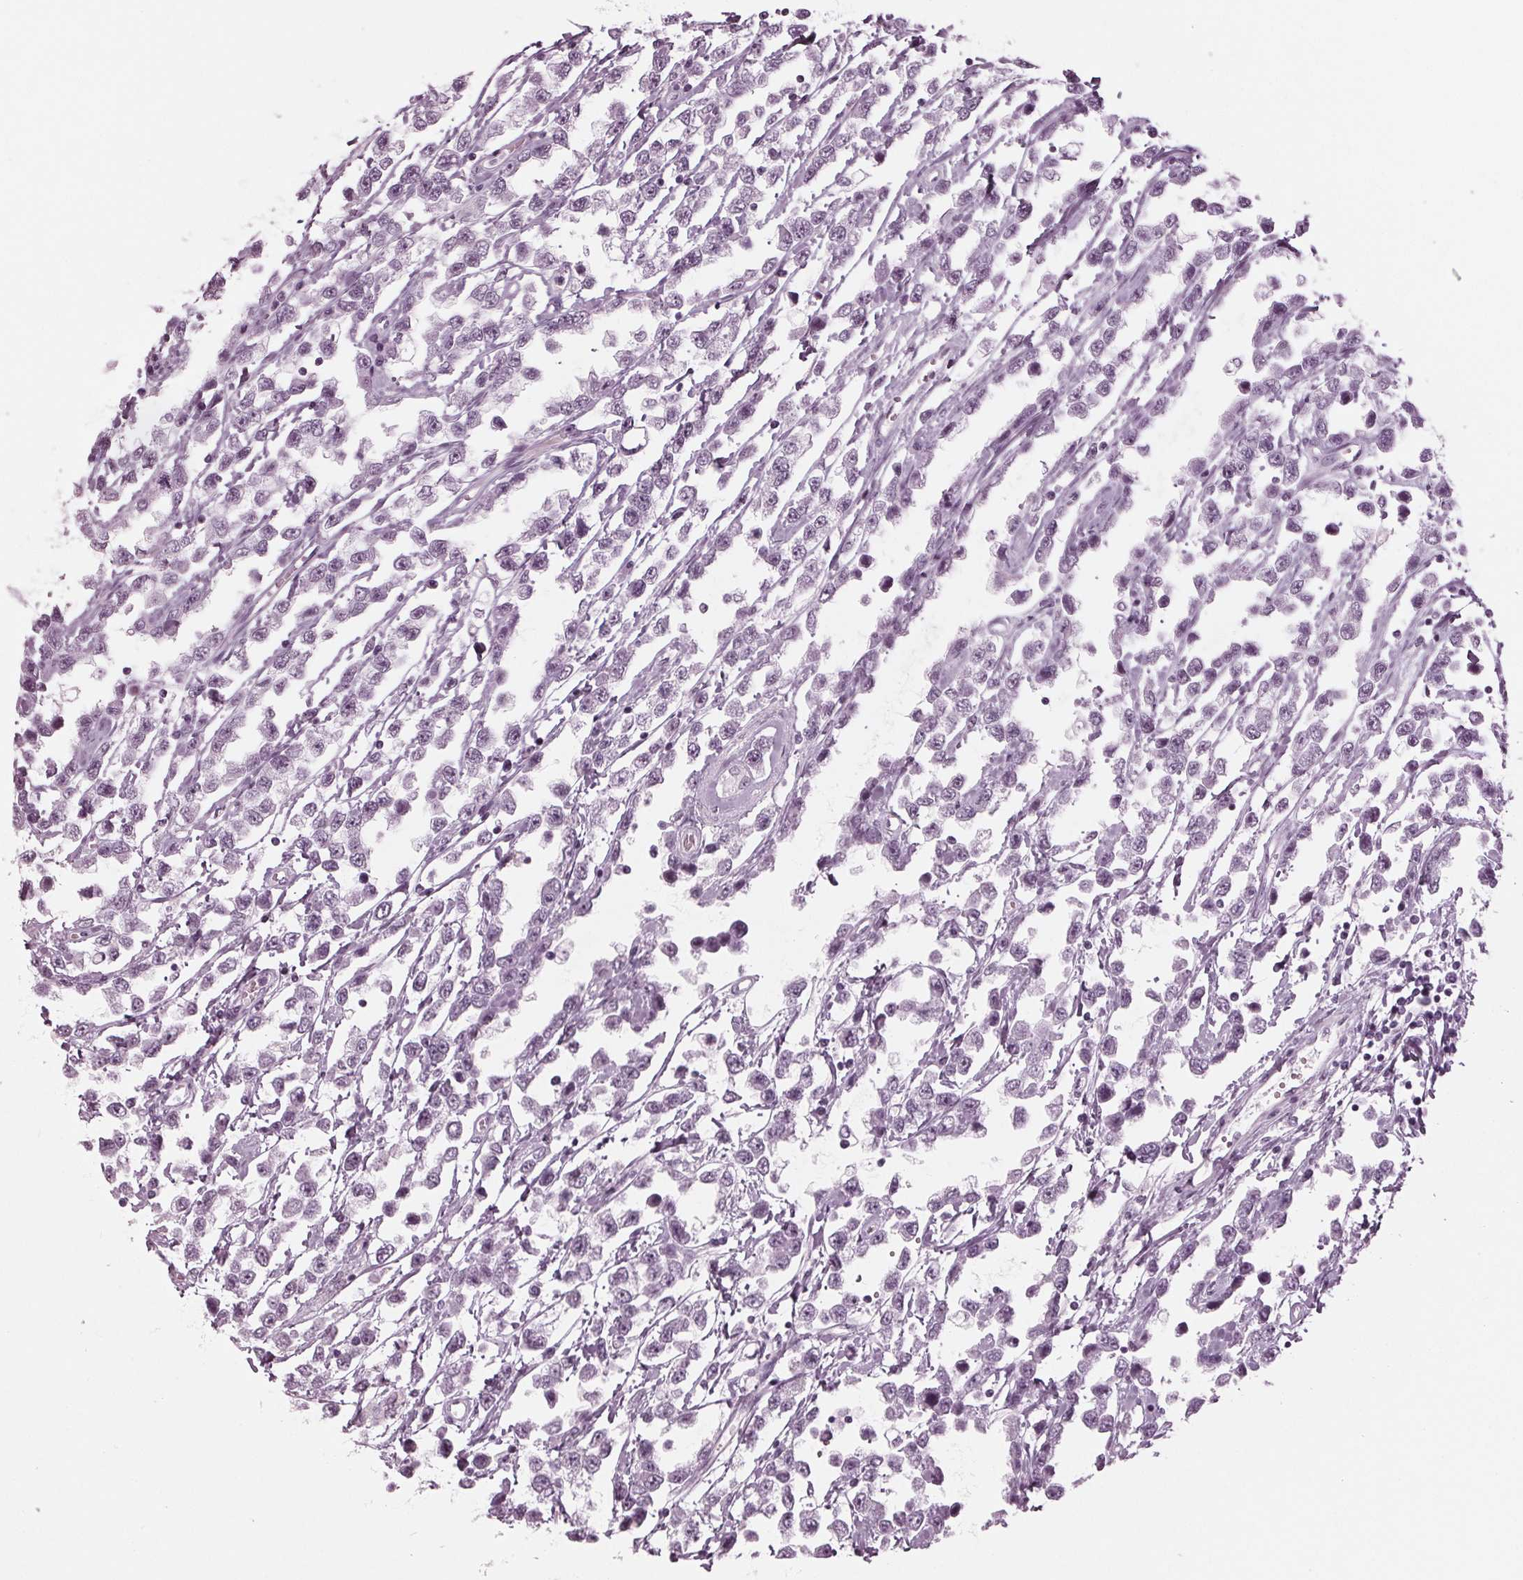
{"staining": {"intensity": "negative", "quantity": "none", "location": "none"}, "tissue": "testis cancer", "cell_type": "Tumor cells", "image_type": "cancer", "snomed": [{"axis": "morphology", "description": "Seminoma, NOS"}, {"axis": "topography", "description": "Testis"}], "caption": "A histopathology image of human testis cancer is negative for staining in tumor cells.", "gene": "KRT28", "patient": {"sex": "male", "age": 34}}